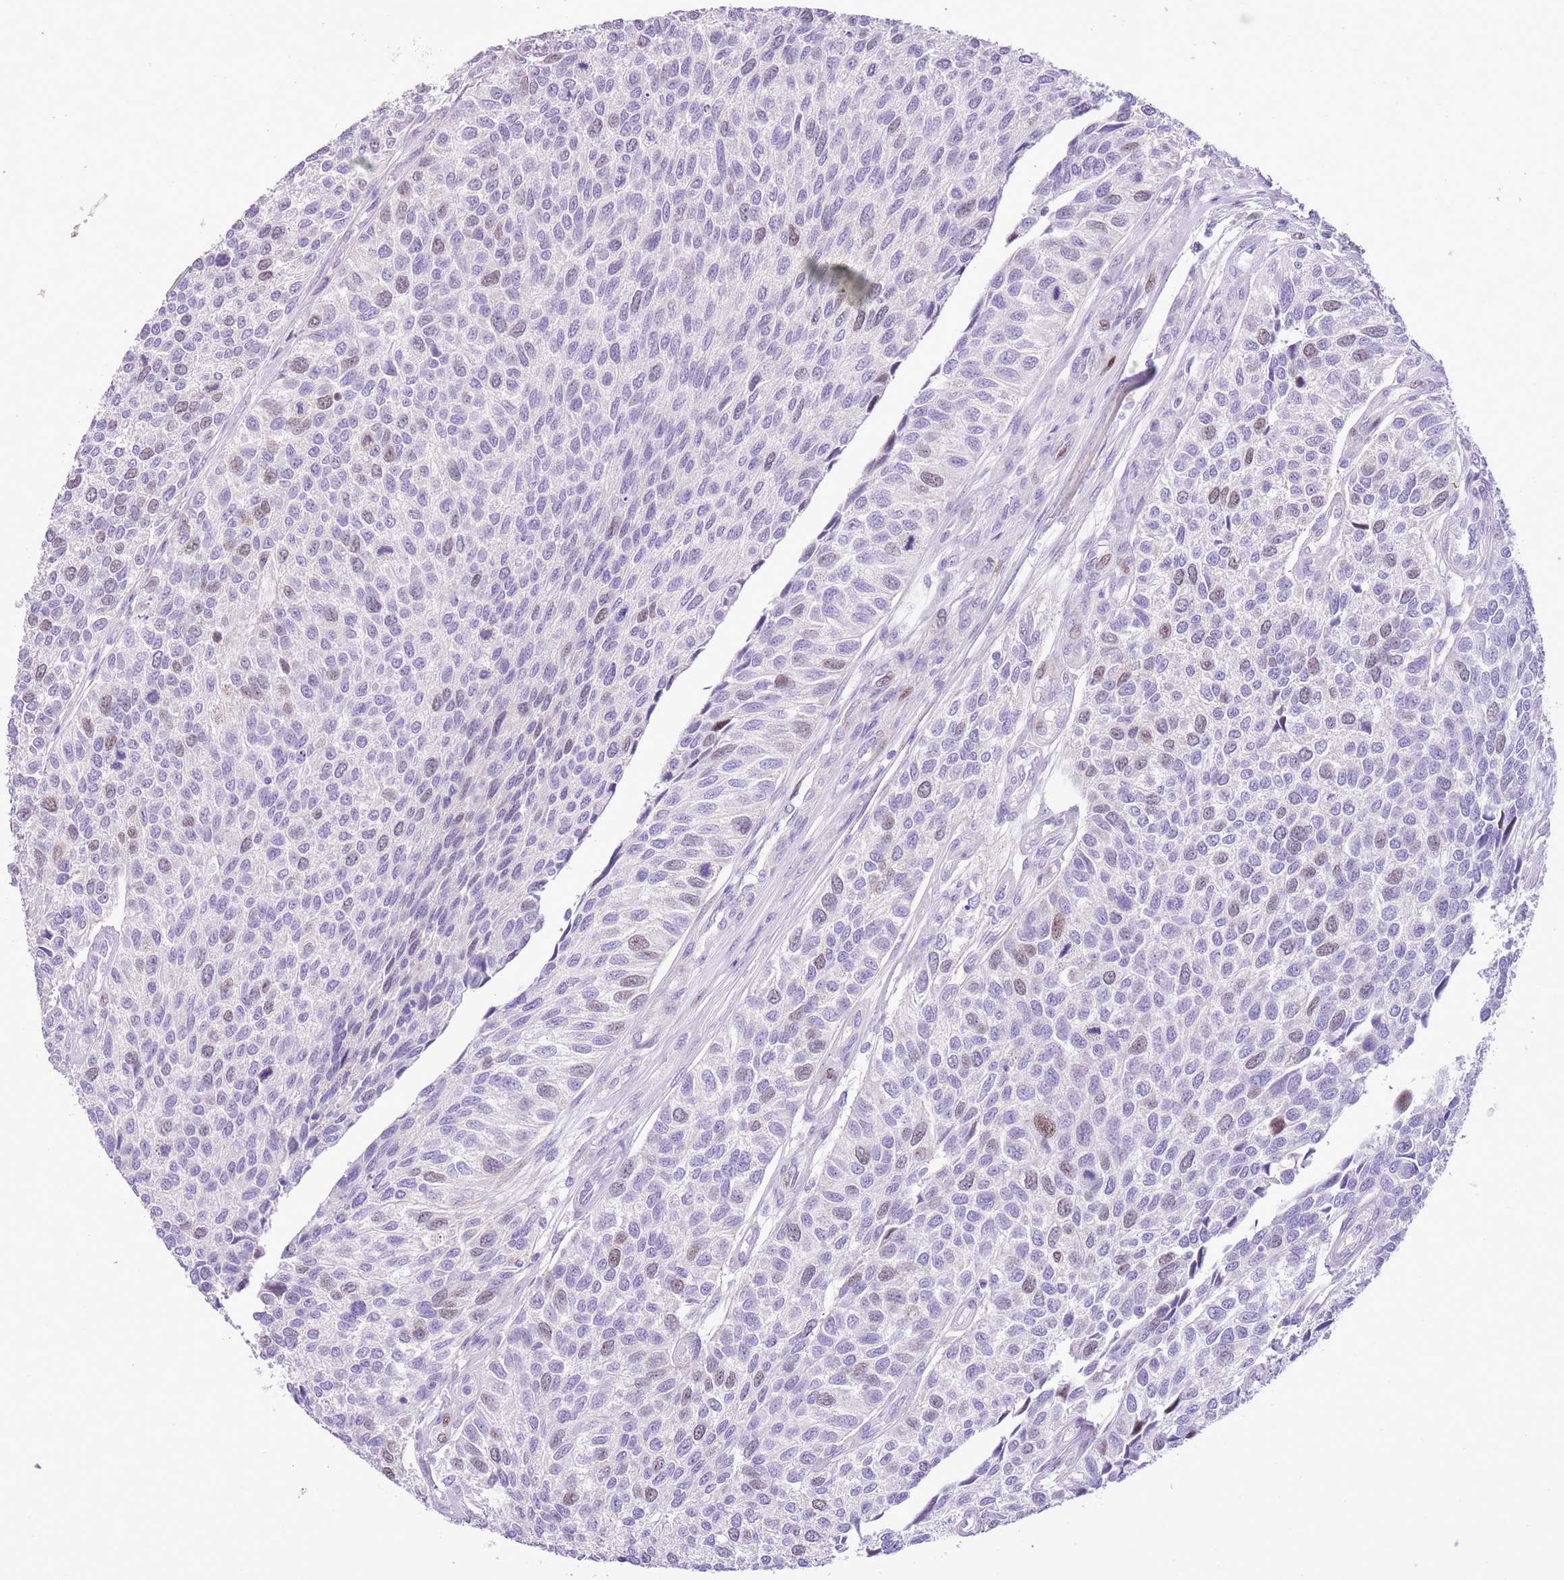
{"staining": {"intensity": "weak", "quantity": "<25%", "location": "nuclear"}, "tissue": "urothelial cancer", "cell_type": "Tumor cells", "image_type": "cancer", "snomed": [{"axis": "morphology", "description": "Urothelial carcinoma, NOS"}, {"axis": "topography", "description": "Urinary bladder"}], "caption": "This micrograph is of transitional cell carcinoma stained with IHC to label a protein in brown with the nuclei are counter-stained blue. There is no staining in tumor cells.", "gene": "GMNN", "patient": {"sex": "male", "age": 55}}